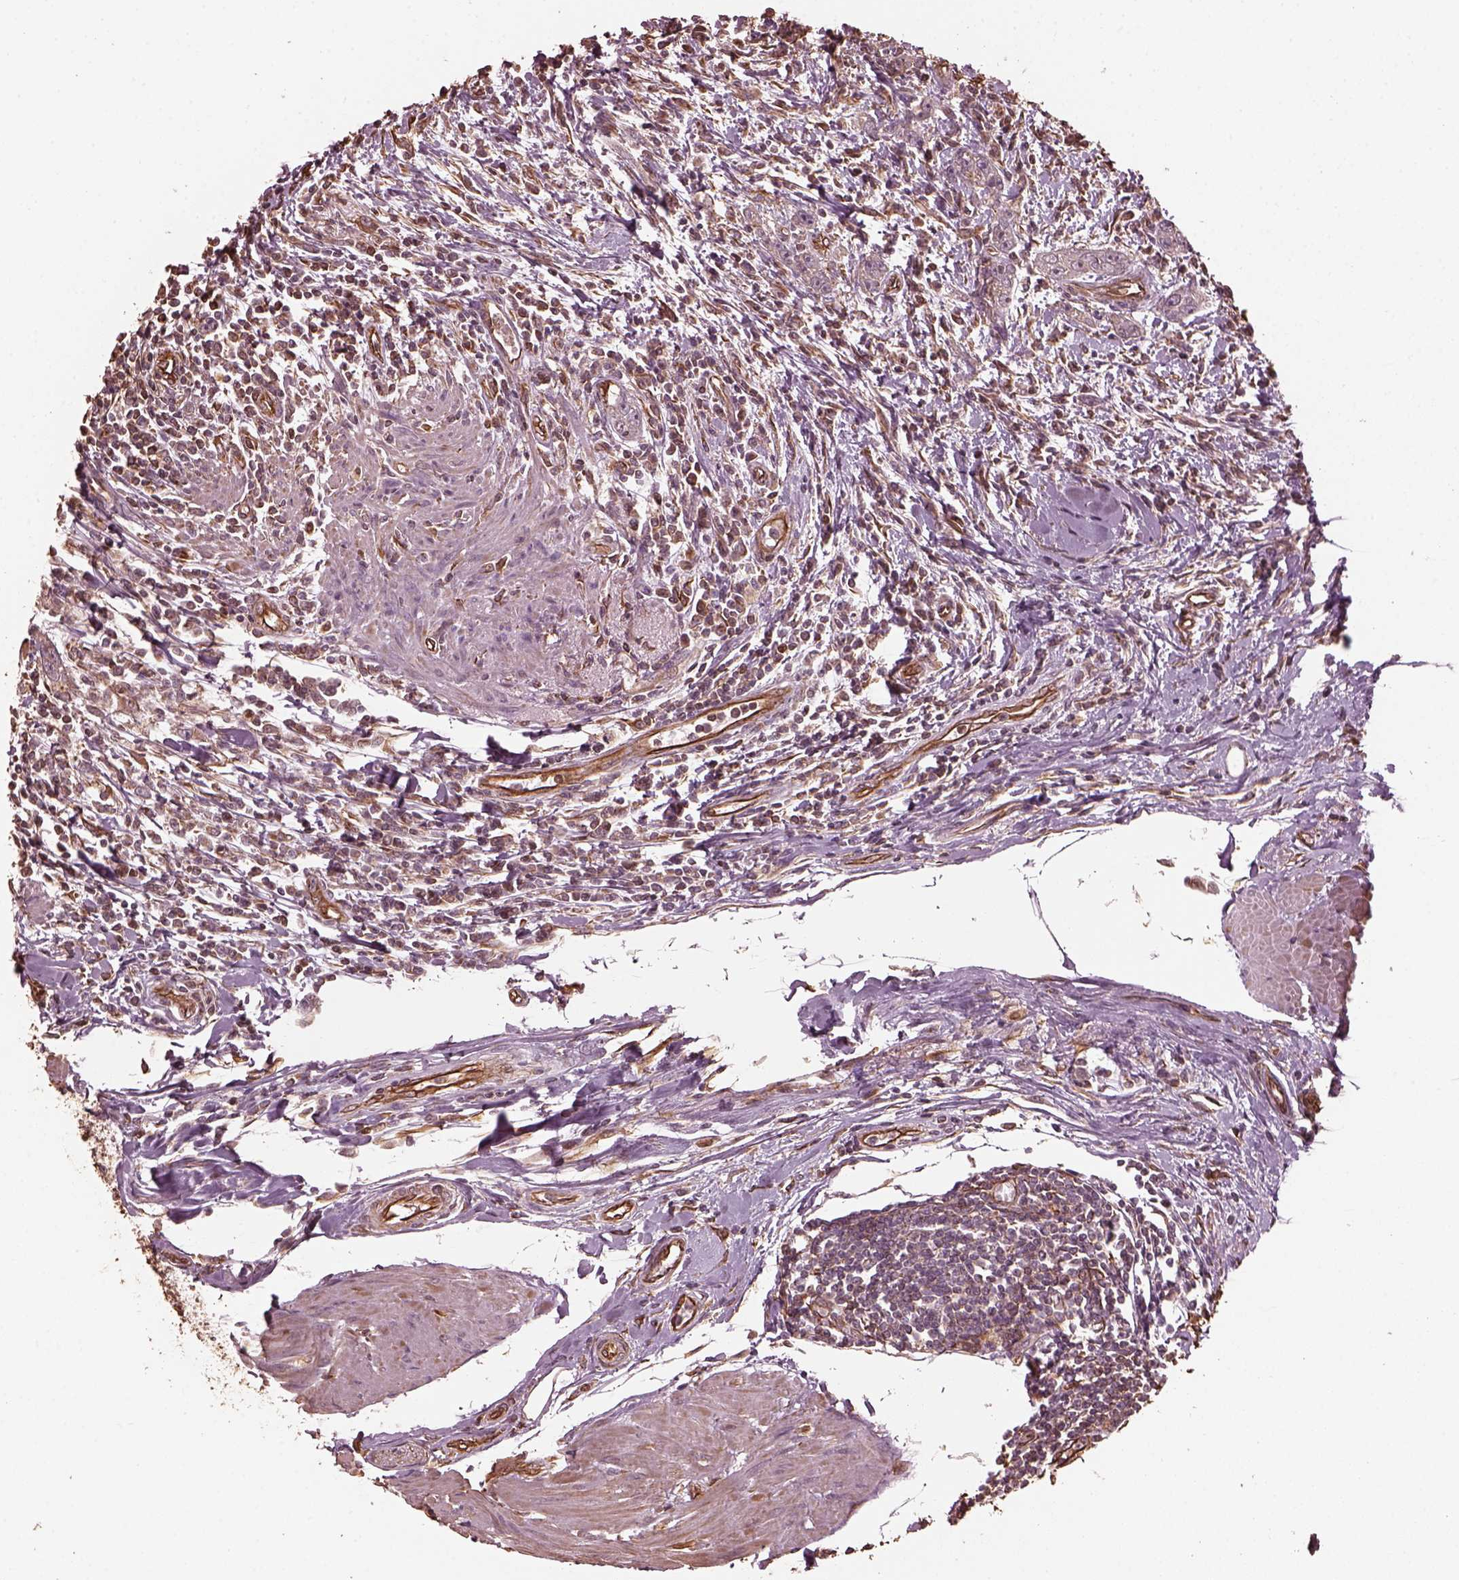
{"staining": {"intensity": "negative", "quantity": "none", "location": "none"}, "tissue": "urothelial cancer", "cell_type": "Tumor cells", "image_type": "cancer", "snomed": [{"axis": "morphology", "description": "Urothelial carcinoma, High grade"}, {"axis": "topography", "description": "Urinary bladder"}], "caption": "Immunohistochemical staining of urothelial carcinoma (high-grade) exhibits no significant expression in tumor cells.", "gene": "GTPBP1", "patient": {"sex": "male", "age": 83}}